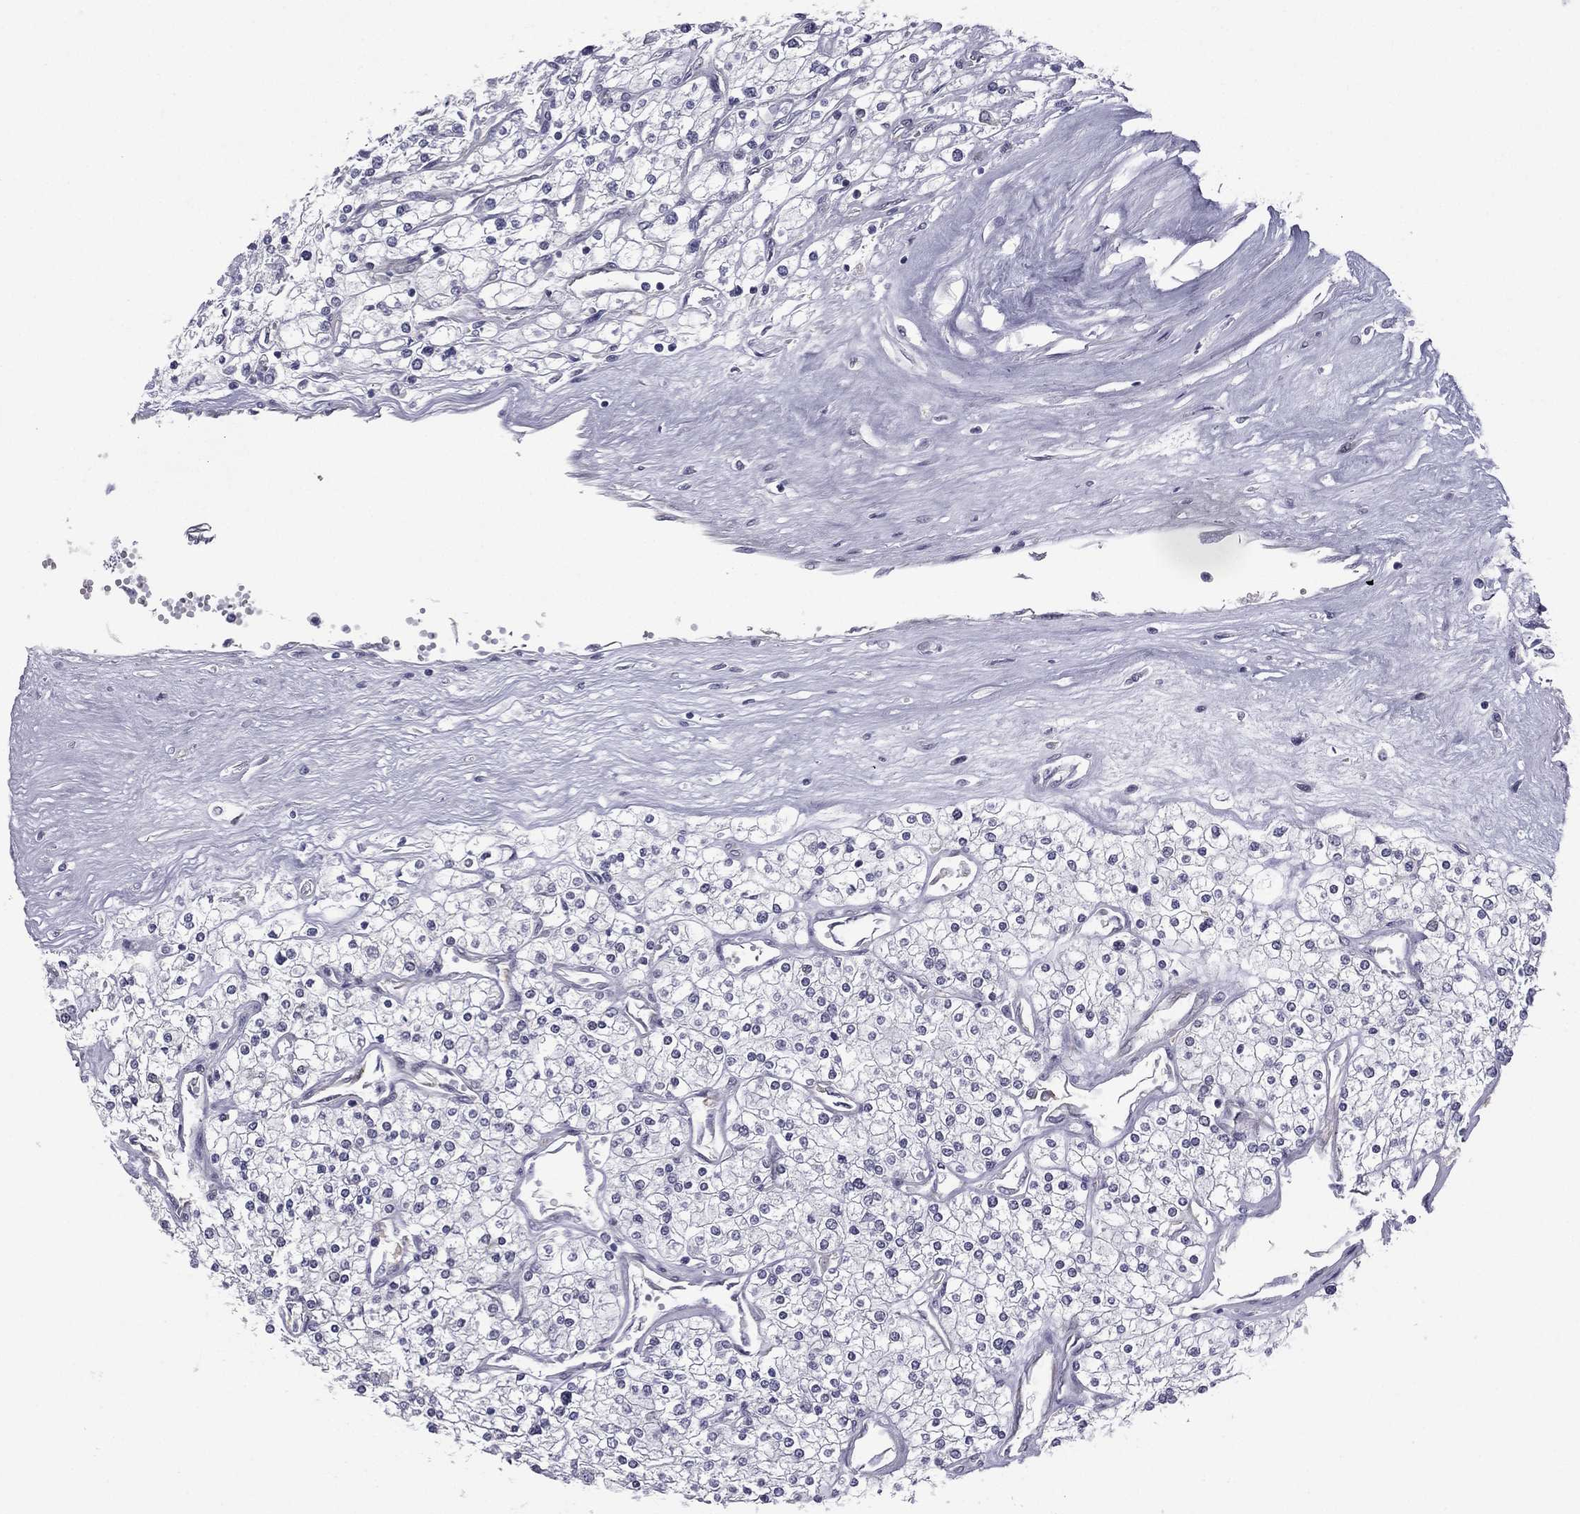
{"staining": {"intensity": "negative", "quantity": "none", "location": "none"}, "tissue": "renal cancer", "cell_type": "Tumor cells", "image_type": "cancer", "snomed": [{"axis": "morphology", "description": "Adenocarcinoma, NOS"}, {"axis": "topography", "description": "Kidney"}], "caption": "Human renal cancer stained for a protein using IHC exhibits no positivity in tumor cells.", "gene": "ACTRT2", "patient": {"sex": "male", "age": 80}}